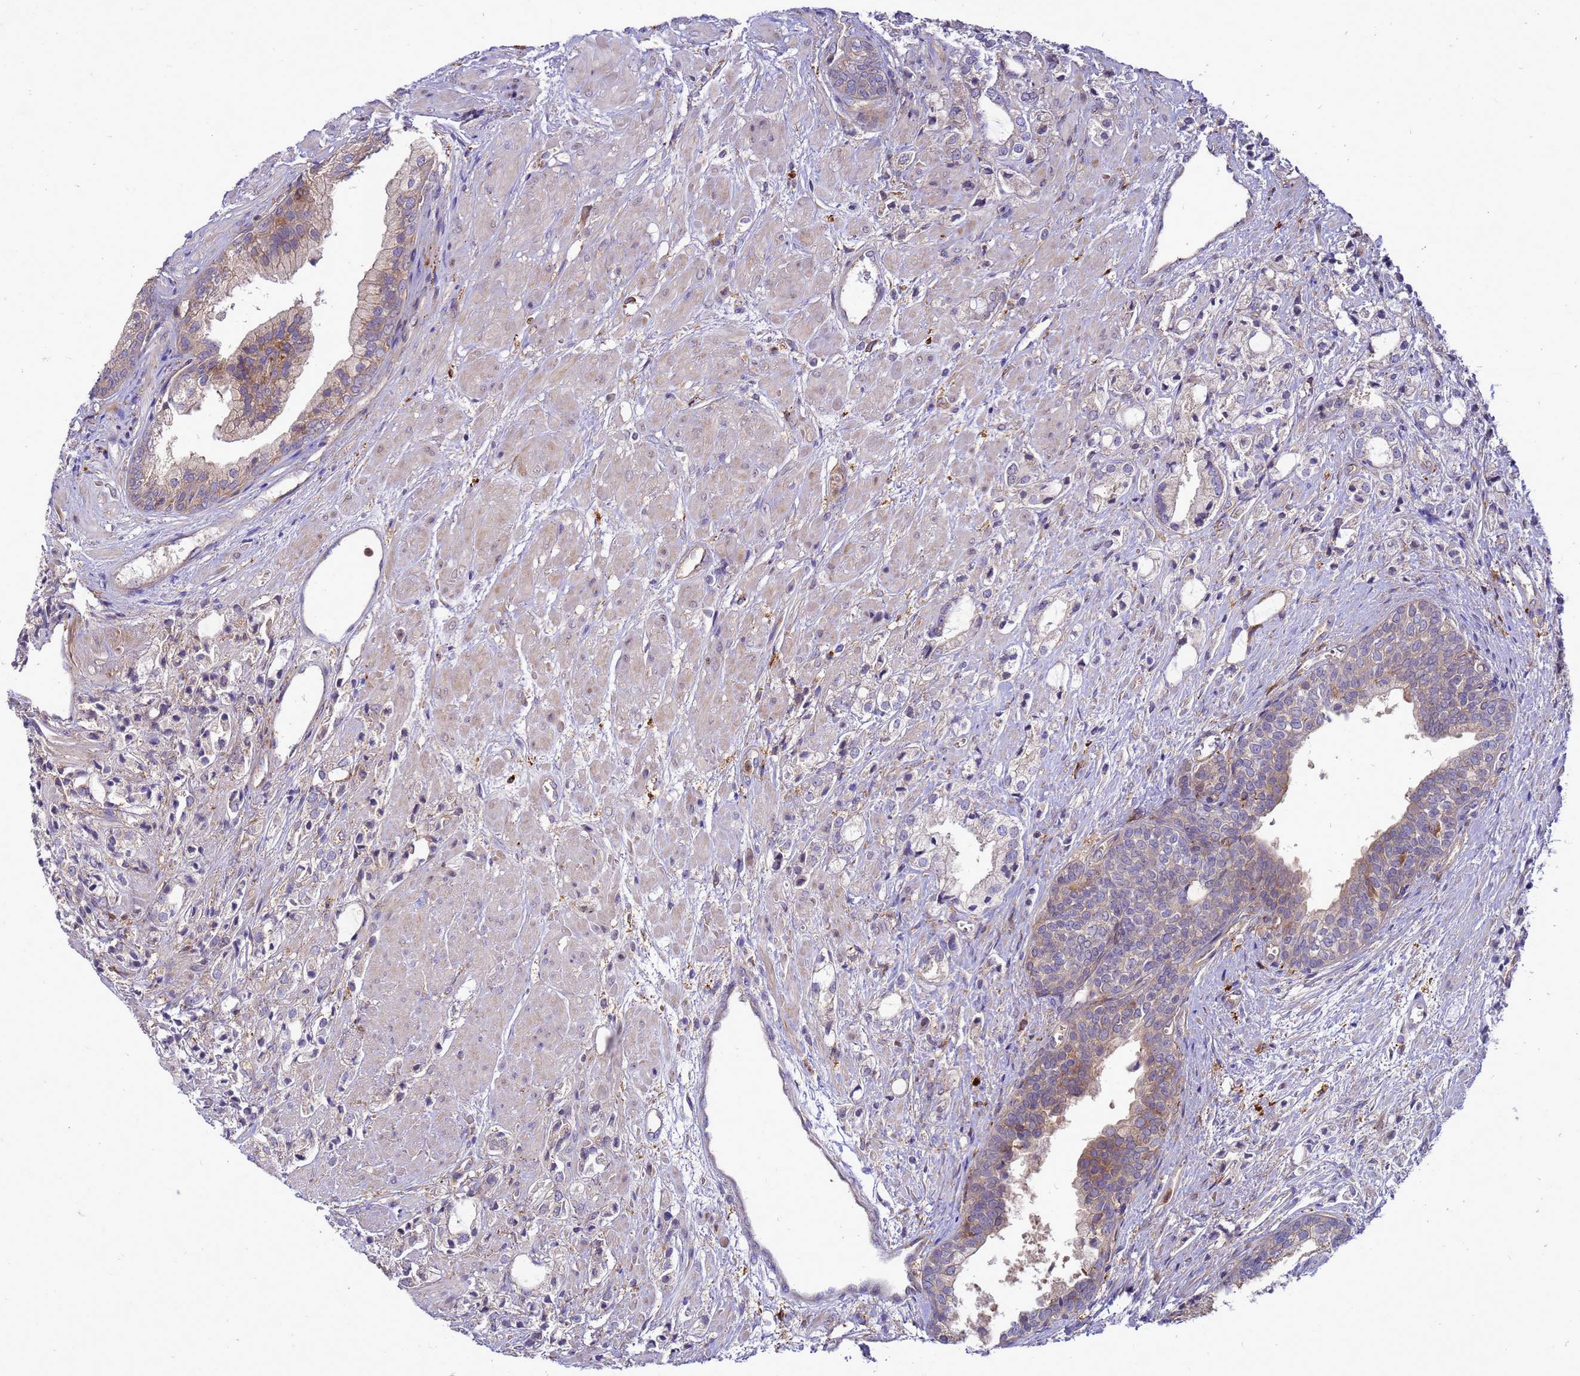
{"staining": {"intensity": "negative", "quantity": "none", "location": "none"}, "tissue": "prostate cancer", "cell_type": "Tumor cells", "image_type": "cancer", "snomed": [{"axis": "morphology", "description": "Adenocarcinoma, High grade"}, {"axis": "topography", "description": "Prostate"}], "caption": "Immunohistochemistry (IHC) of high-grade adenocarcinoma (prostate) demonstrates no positivity in tumor cells.", "gene": "RNF215", "patient": {"sex": "male", "age": 50}}